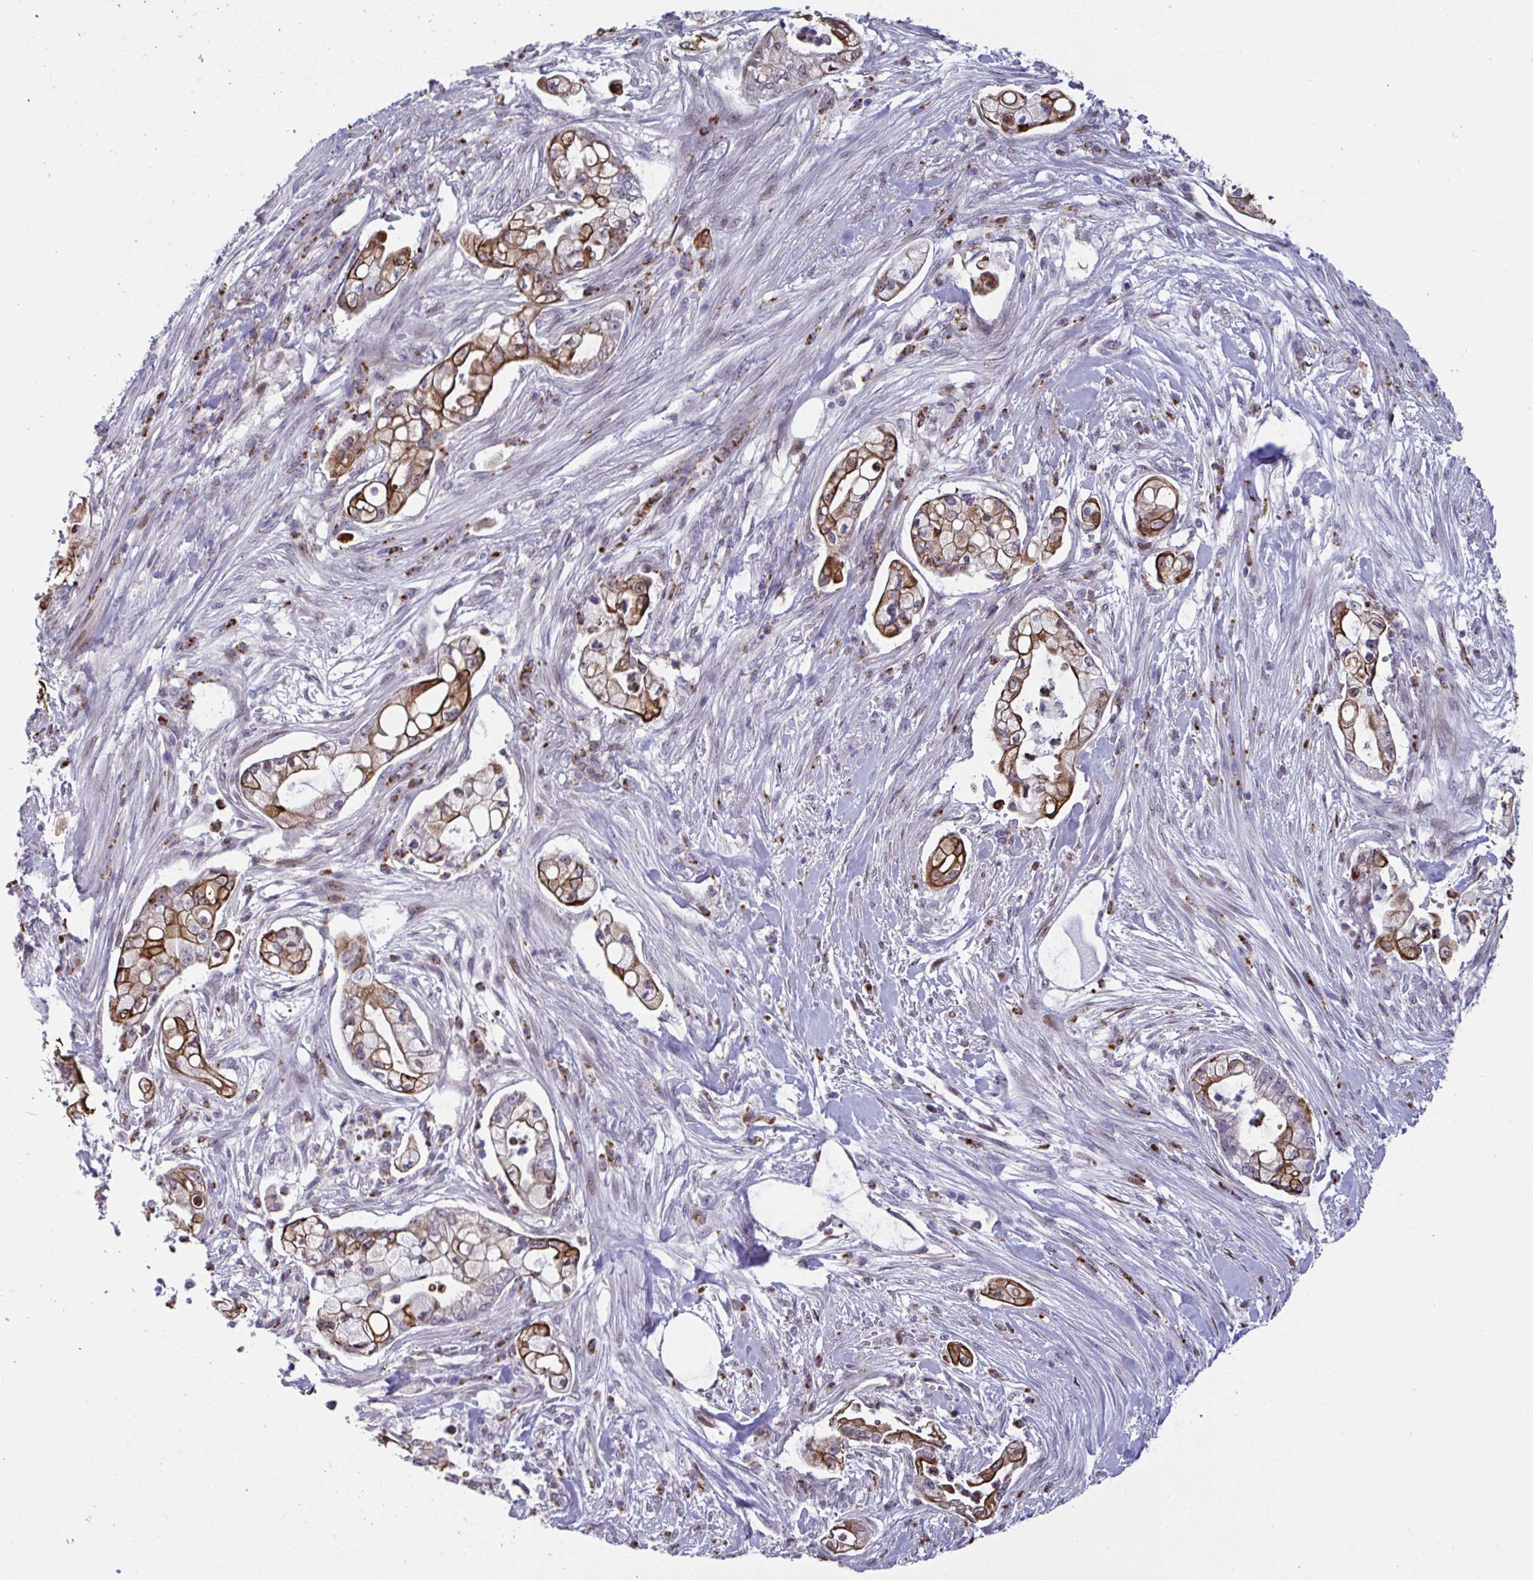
{"staining": {"intensity": "moderate", "quantity": "25%-75%", "location": "cytoplasmic/membranous"}, "tissue": "pancreatic cancer", "cell_type": "Tumor cells", "image_type": "cancer", "snomed": [{"axis": "morphology", "description": "Adenocarcinoma, NOS"}, {"axis": "topography", "description": "Pancreas"}], "caption": "Brown immunohistochemical staining in pancreatic cancer (adenocarcinoma) demonstrates moderate cytoplasmic/membranous staining in about 25%-75% of tumor cells.", "gene": "PELI2", "patient": {"sex": "female", "age": 69}}